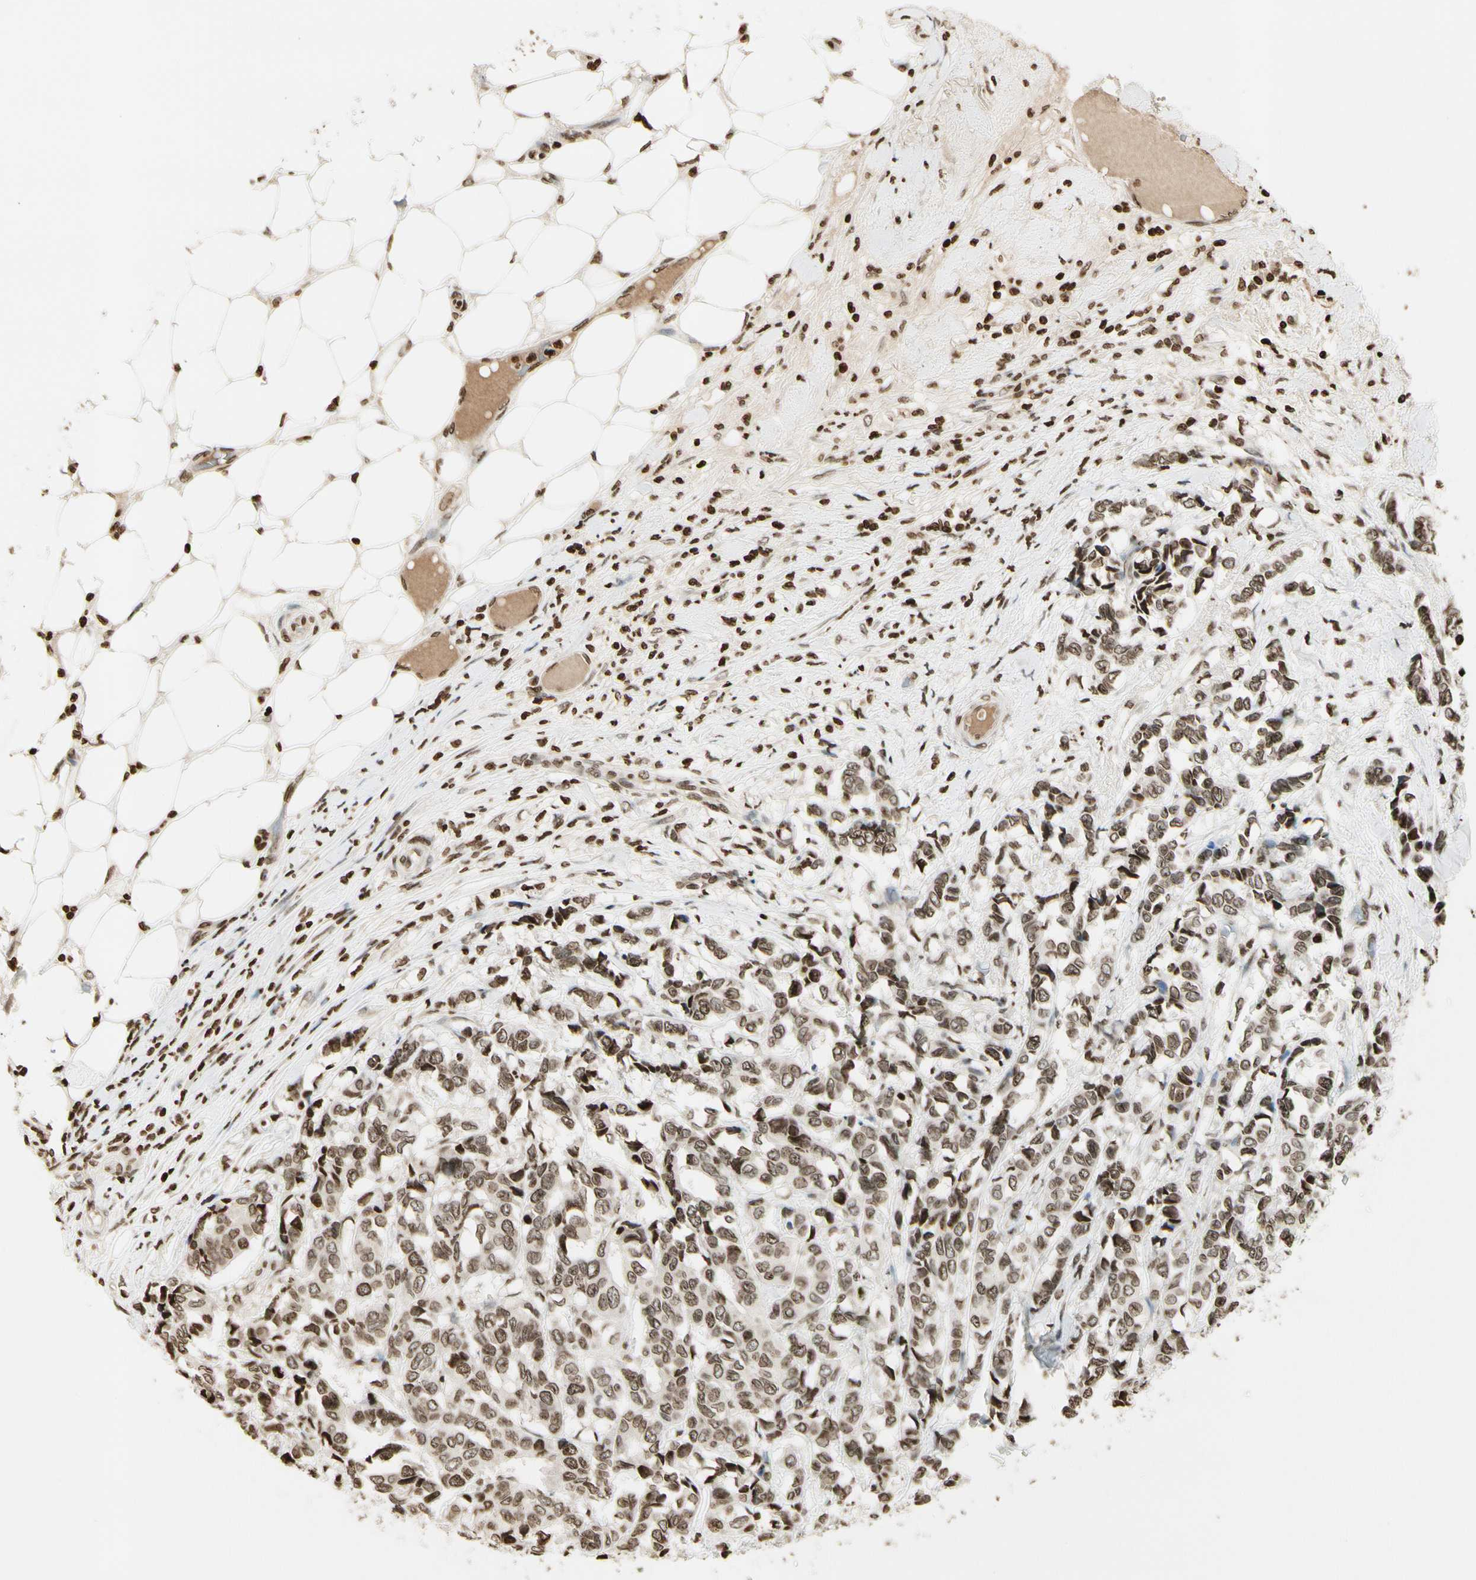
{"staining": {"intensity": "moderate", "quantity": ">75%", "location": "nuclear"}, "tissue": "breast cancer", "cell_type": "Tumor cells", "image_type": "cancer", "snomed": [{"axis": "morphology", "description": "Duct carcinoma"}, {"axis": "topography", "description": "Breast"}], "caption": "The immunohistochemical stain shows moderate nuclear positivity in tumor cells of breast cancer (infiltrating ductal carcinoma) tissue.", "gene": "RORA", "patient": {"sex": "female", "age": 87}}